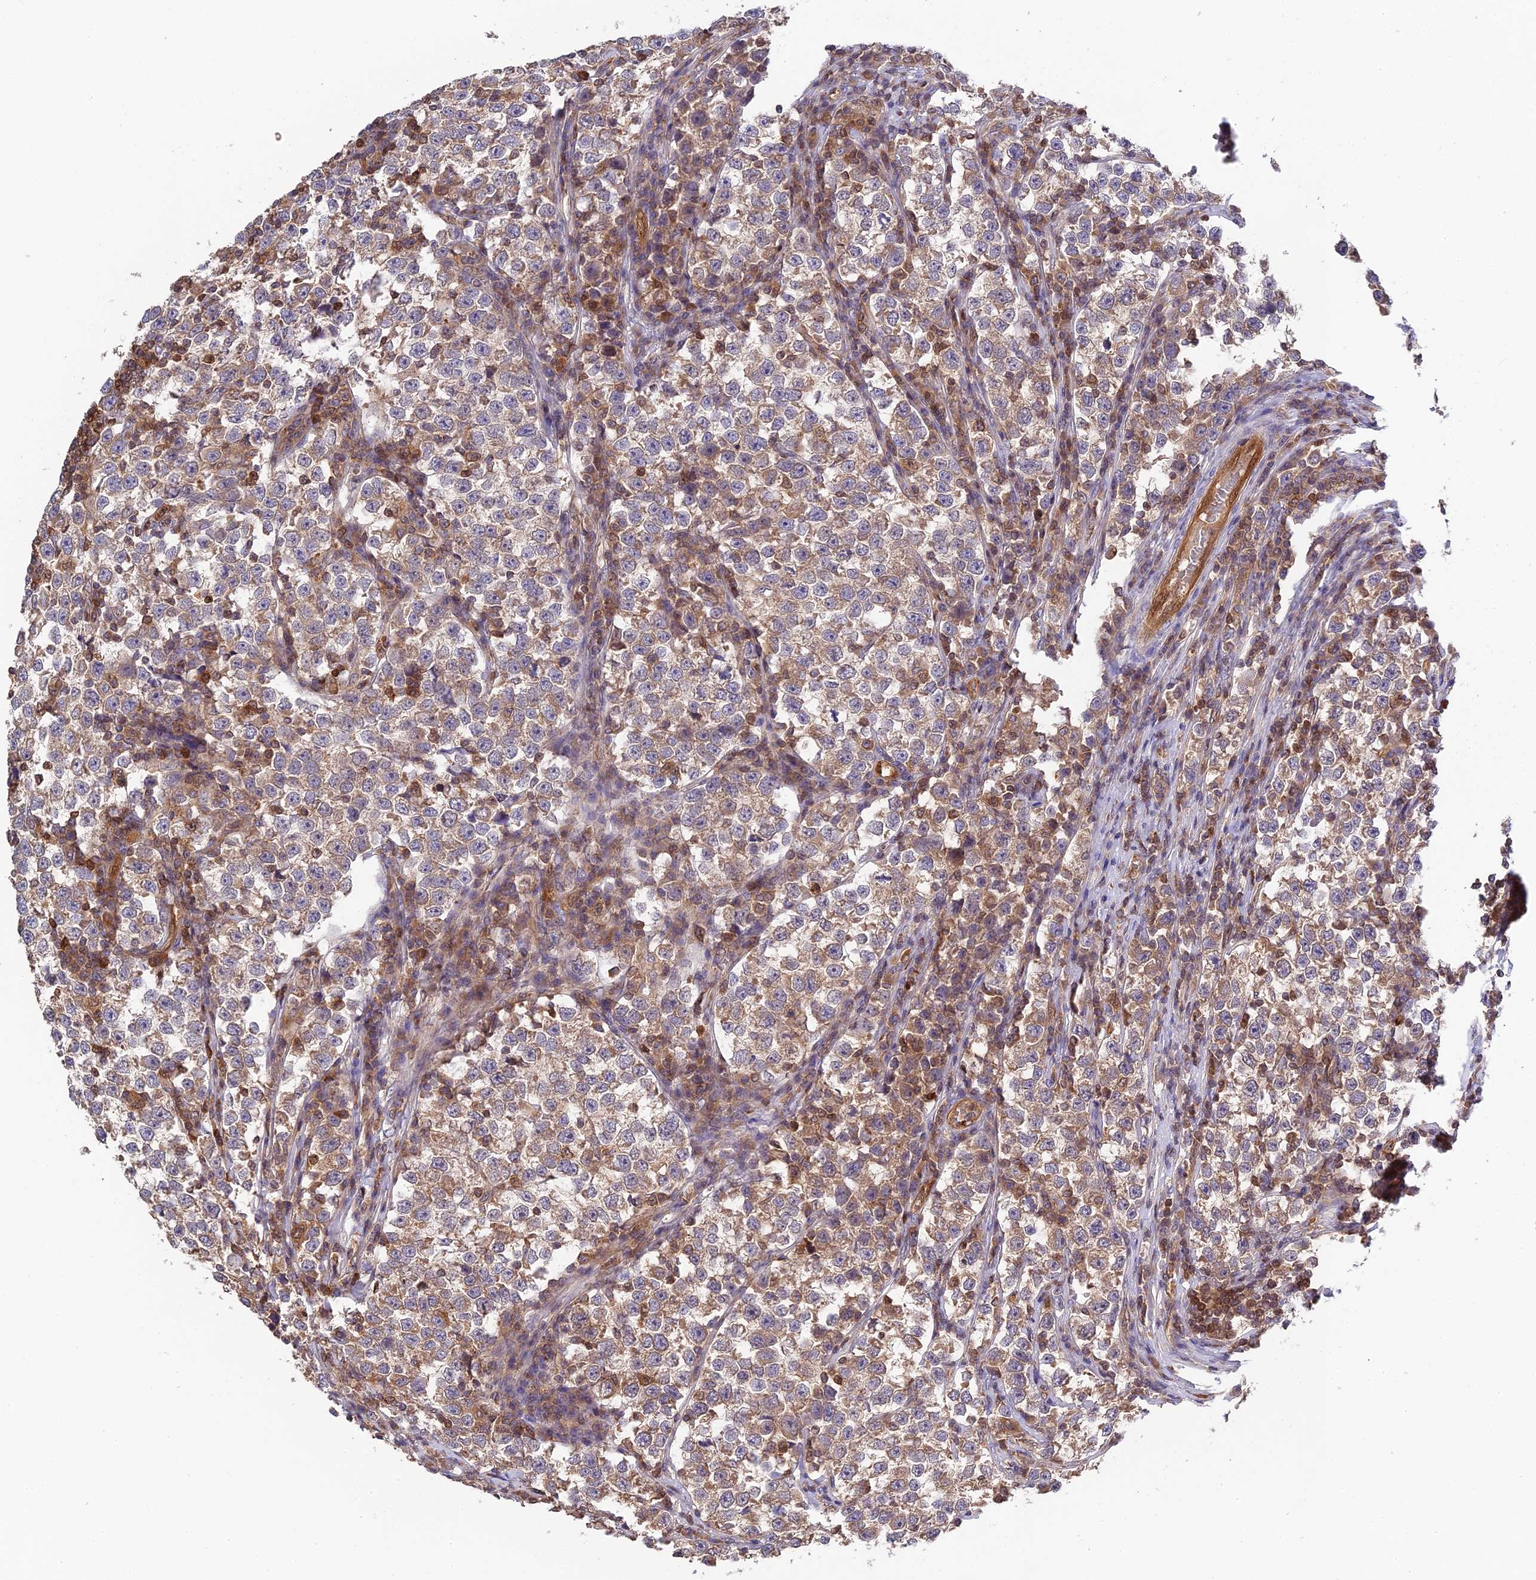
{"staining": {"intensity": "moderate", "quantity": "25%-75%", "location": "cytoplasmic/membranous"}, "tissue": "testis cancer", "cell_type": "Tumor cells", "image_type": "cancer", "snomed": [{"axis": "morphology", "description": "Normal tissue, NOS"}, {"axis": "morphology", "description": "Seminoma, NOS"}, {"axis": "topography", "description": "Testis"}], "caption": "An immunohistochemistry (IHC) image of neoplastic tissue is shown. Protein staining in brown highlights moderate cytoplasmic/membranous positivity in seminoma (testis) within tumor cells.", "gene": "RPIA", "patient": {"sex": "male", "age": 43}}